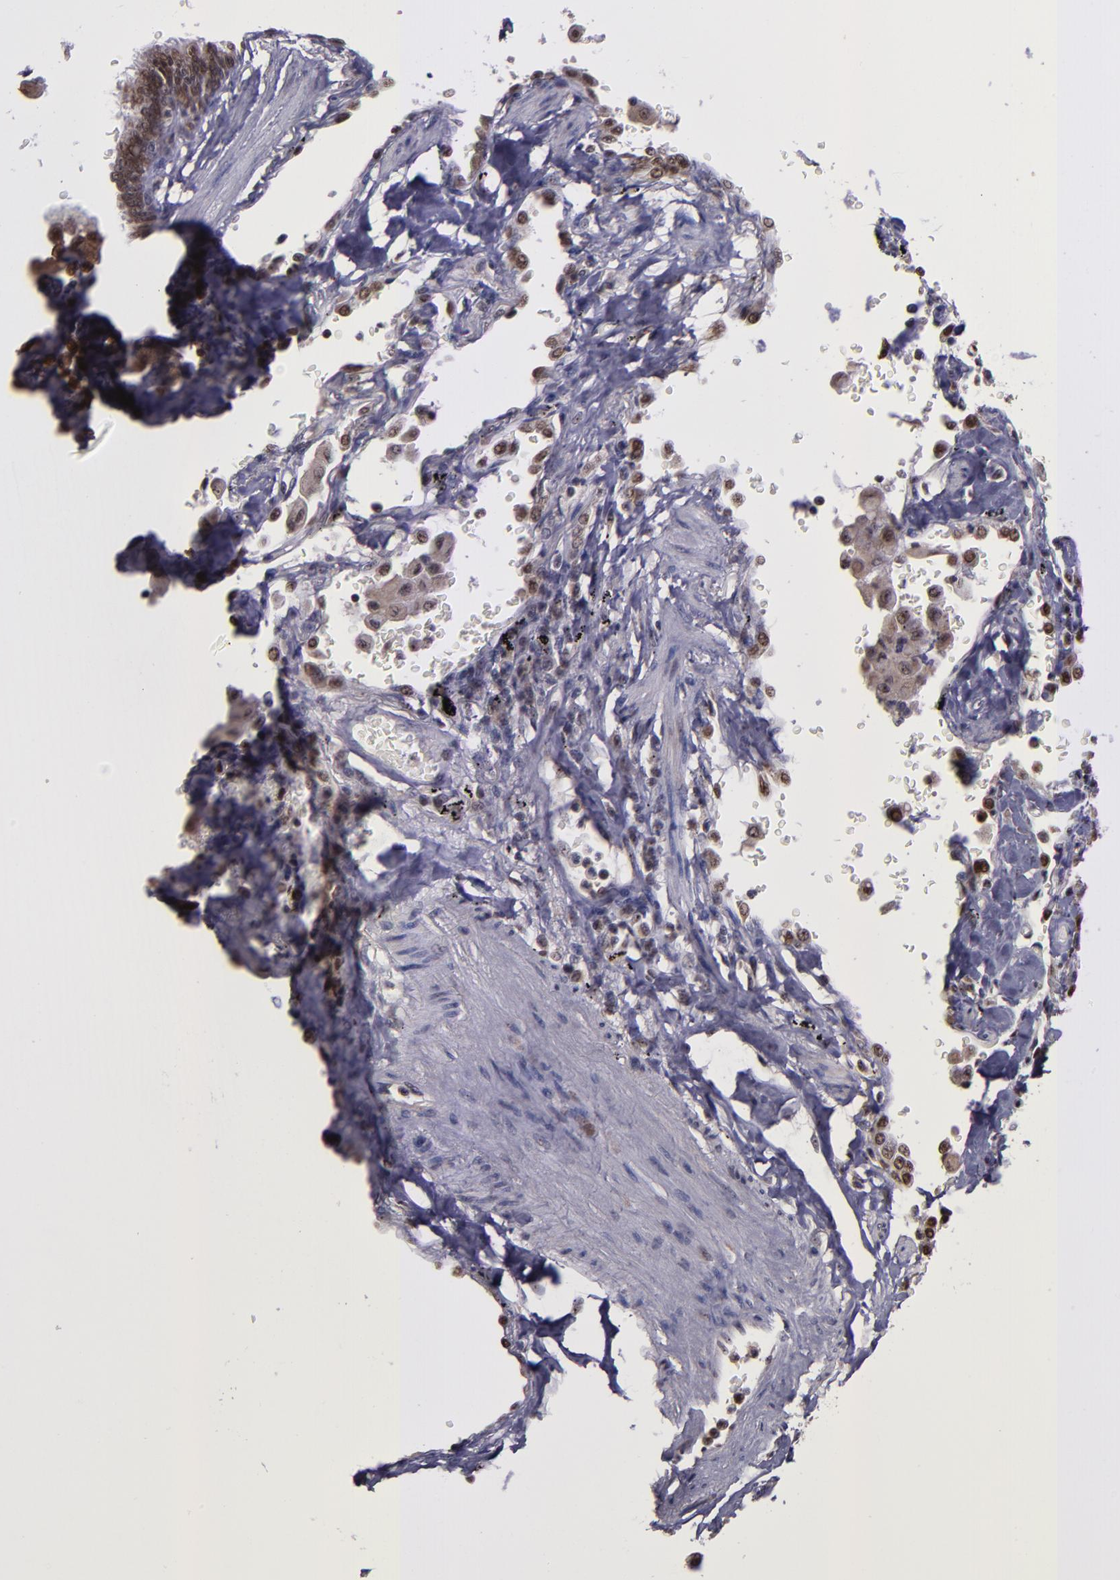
{"staining": {"intensity": "moderate", "quantity": "25%-75%", "location": "cytoplasmic/membranous,nuclear"}, "tissue": "lung cancer", "cell_type": "Tumor cells", "image_type": "cancer", "snomed": [{"axis": "morphology", "description": "Adenocarcinoma, NOS"}, {"axis": "topography", "description": "Lung"}], "caption": "Lung cancer (adenocarcinoma) tissue demonstrates moderate cytoplasmic/membranous and nuclear staining in about 25%-75% of tumor cells, visualized by immunohistochemistry.", "gene": "CECR2", "patient": {"sex": "female", "age": 64}}